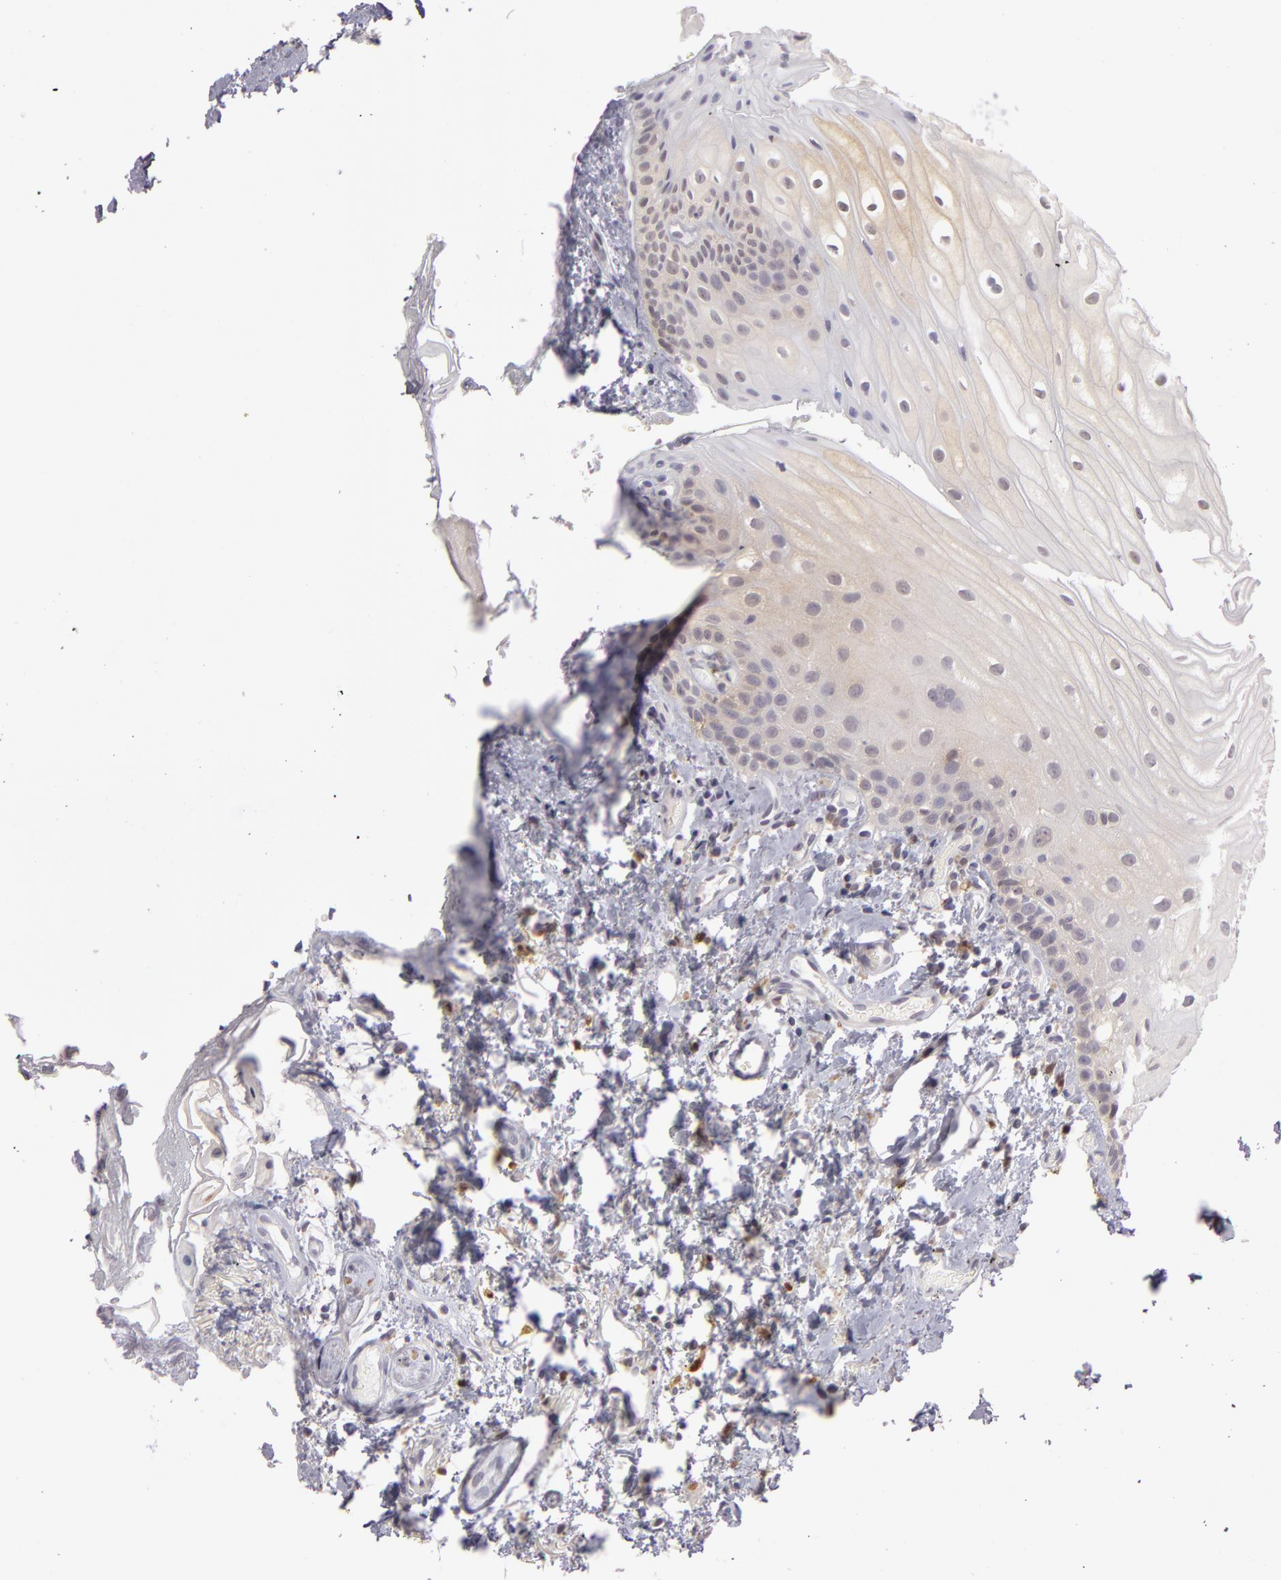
{"staining": {"intensity": "negative", "quantity": "none", "location": "none"}, "tissue": "oral mucosa", "cell_type": "Squamous epithelial cells", "image_type": "normal", "snomed": [{"axis": "morphology", "description": "Normal tissue, NOS"}, {"axis": "topography", "description": "Oral tissue"}], "caption": "This is an IHC histopathology image of benign oral mucosa. There is no staining in squamous epithelial cells.", "gene": "GNPDA1", "patient": {"sex": "male", "age": 52}}